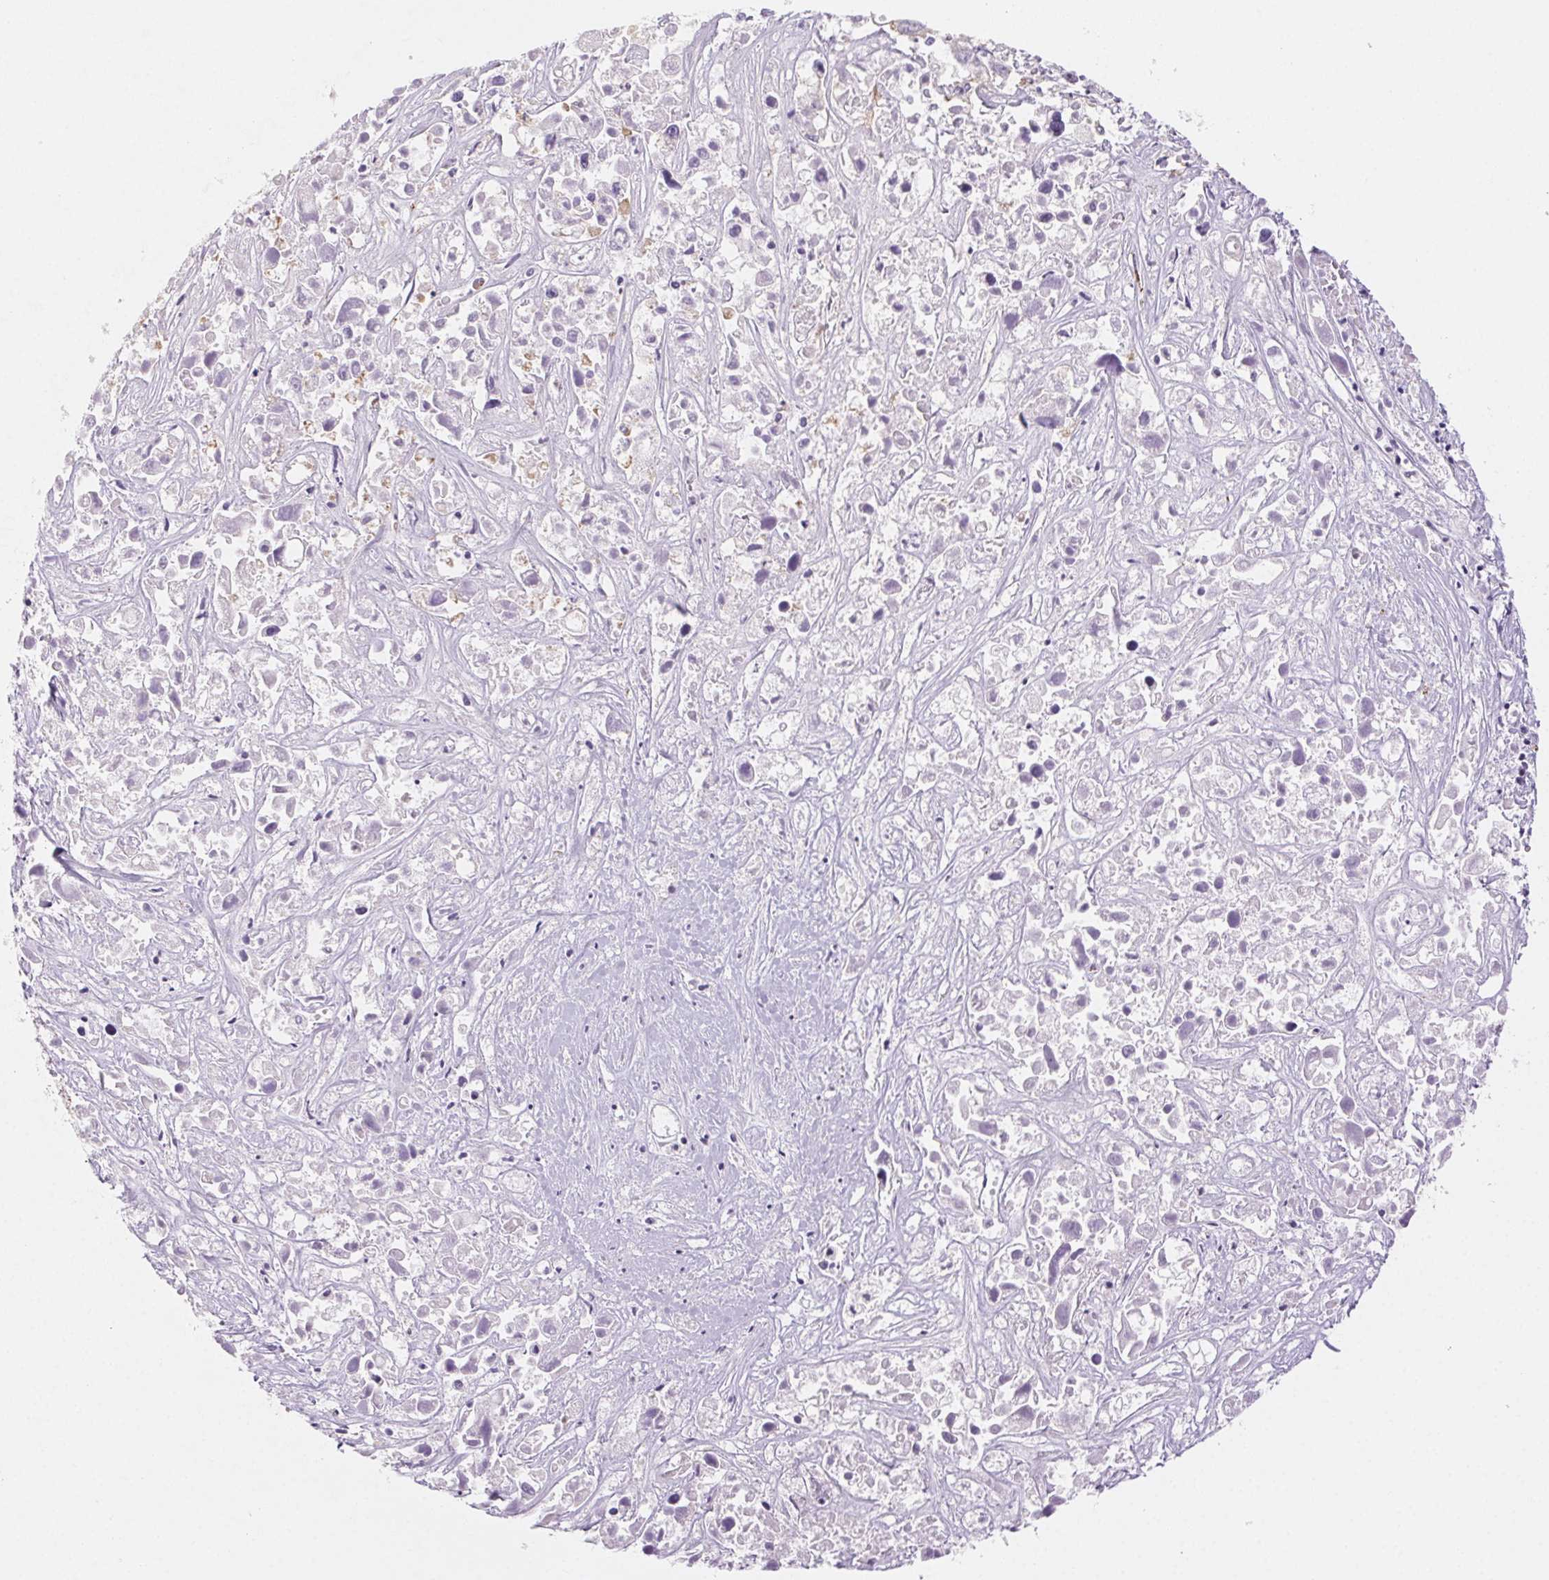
{"staining": {"intensity": "negative", "quantity": "none", "location": "none"}, "tissue": "liver cancer", "cell_type": "Tumor cells", "image_type": "cancer", "snomed": [{"axis": "morphology", "description": "Cholangiocarcinoma"}, {"axis": "topography", "description": "Liver"}], "caption": "Tumor cells show no significant protein expression in liver cancer (cholangiocarcinoma).", "gene": "GPX8", "patient": {"sex": "male", "age": 81}}